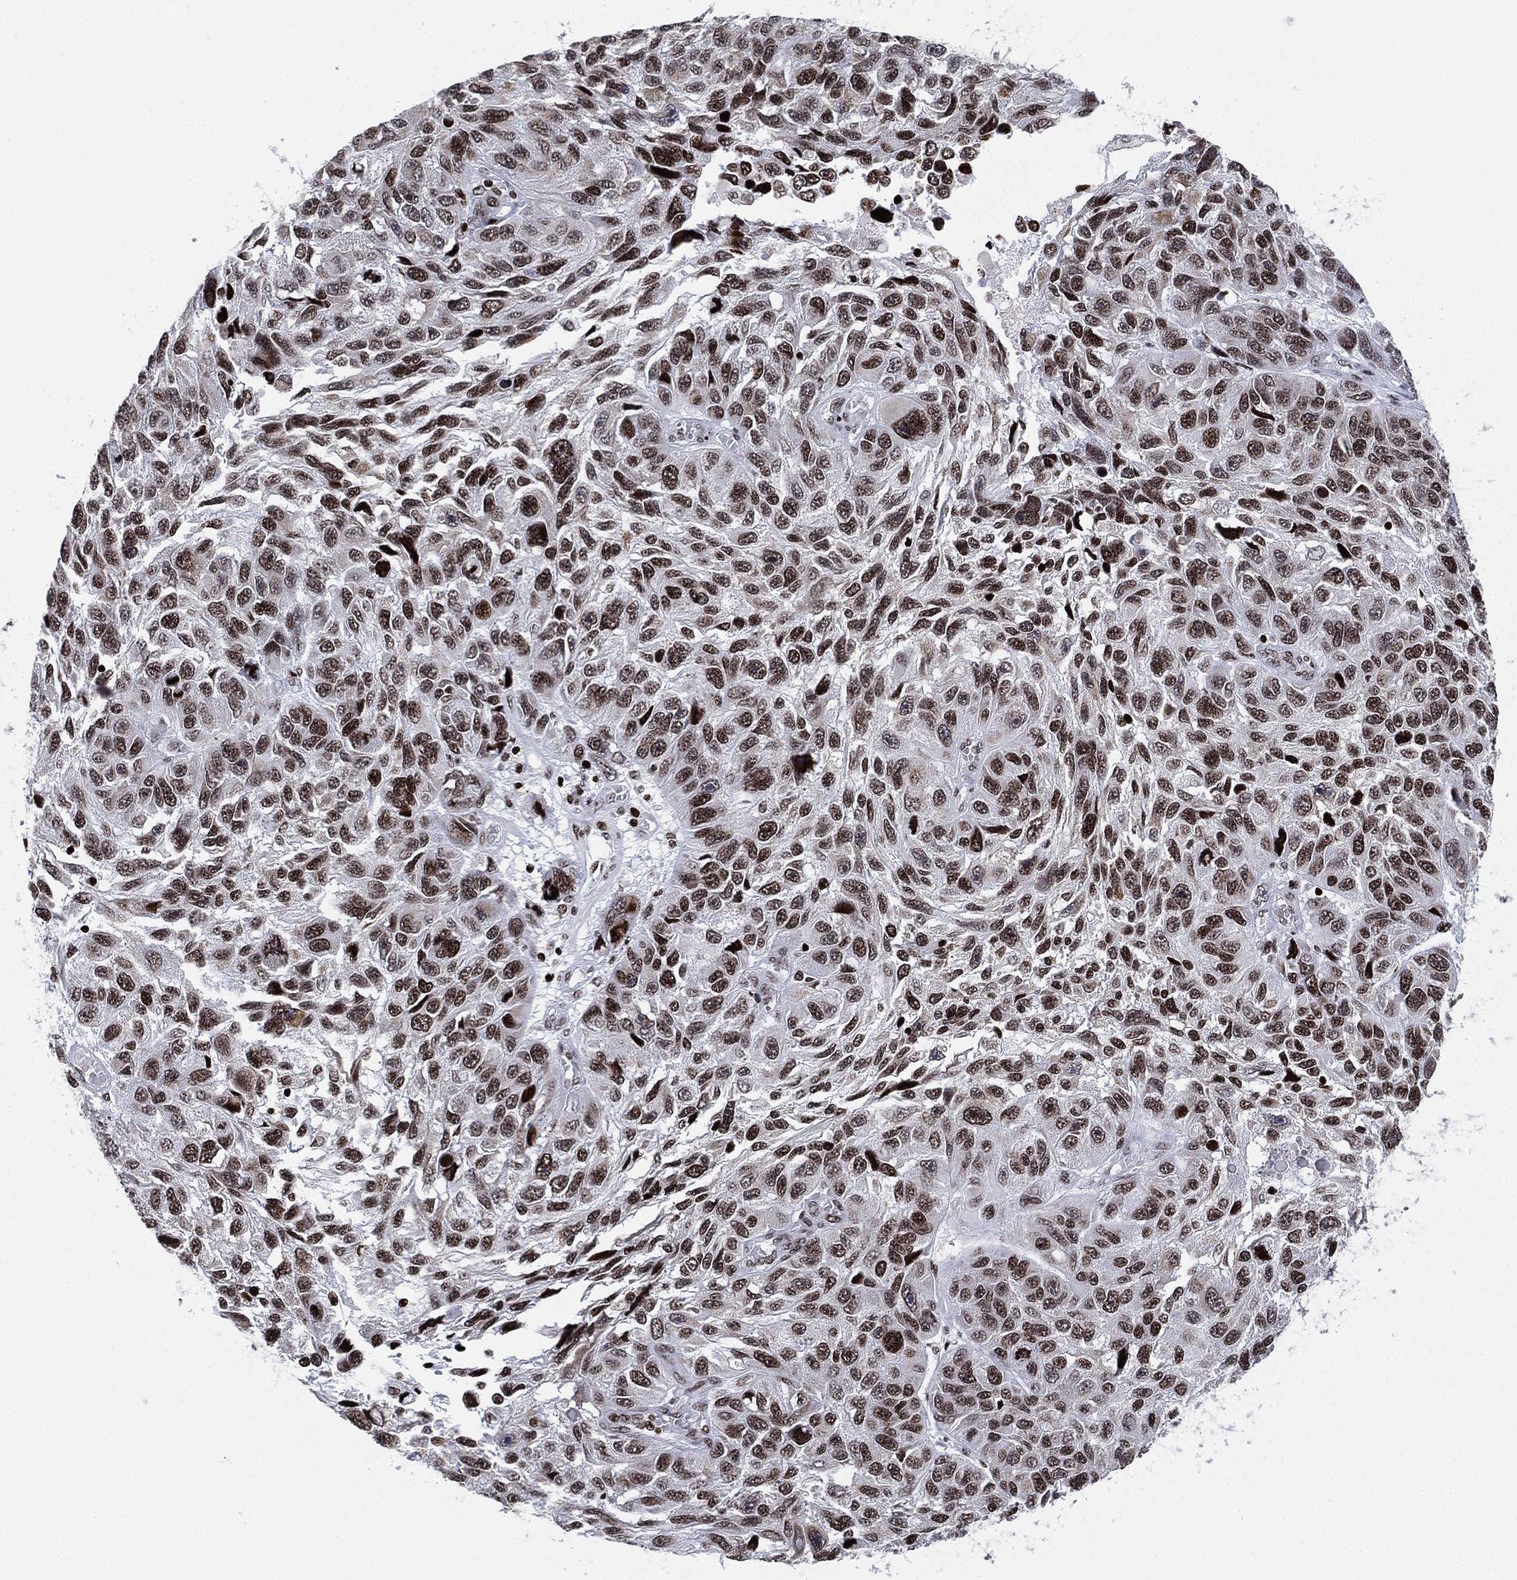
{"staining": {"intensity": "strong", "quantity": "25%-75%", "location": "nuclear"}, "tissue": "melanoma", "cell_type": "Tumor cells", "image_type": "cancer", "snomed": [{"axis": "morphology", "description": "Malignant melanoma, NOS"}, {"axis": "topography", "description": "Skin"}], "caption": "The histopathology image demonstrates immunohistochemical staining of melanoma. There is strong nuclear positivity is appreciated in approximately 25%-75% of tumor cells.", "gene": "MFSD14A", "patient": {"sex": "male", "age": 53}}